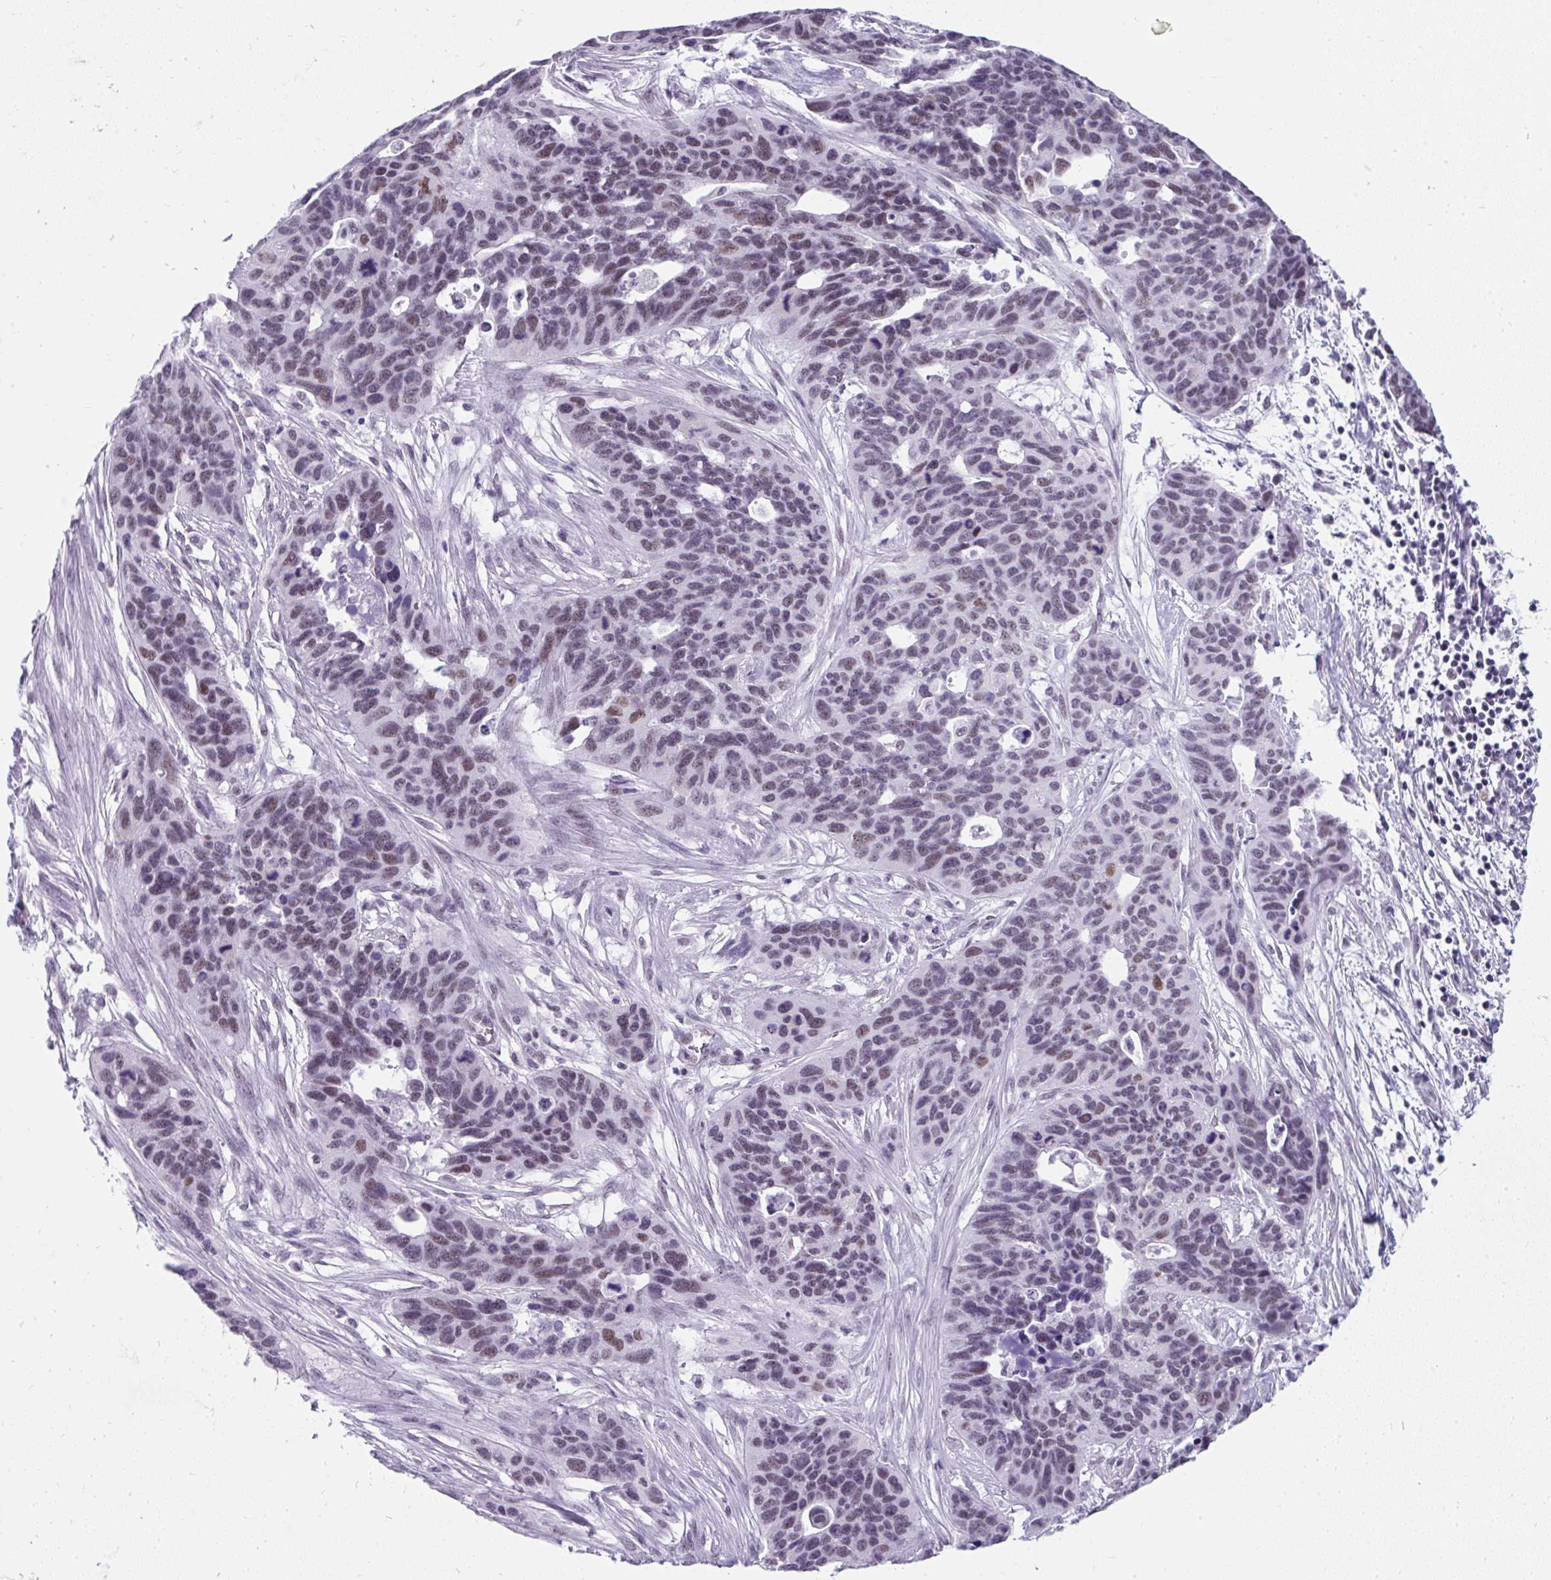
{"staining": {"intensity": "weak", "quantity": "<25%", "location": "nuclear"}, "tissue": "ovarian cancer", "cell_type": "Tumor cells", "image_type": "cancer", "snomed": [{"axis": "morphology", "description": "Cystadenocarcinoma, serous, NOS"}, {"axis": "topography", "description": "Ovary"}], "caption": "High magnification brightfield microscopy of serous cystadenocarcinoma (ovarian) stained with DAB (brown) and counterstained with hematoxylin (blue): tumor cells show no significant staining. (DAB immunohistochemistry with hematoxylin counter stain).", "gene": "PLCXD2", "patient": {"sex": "female", "age": 64}}